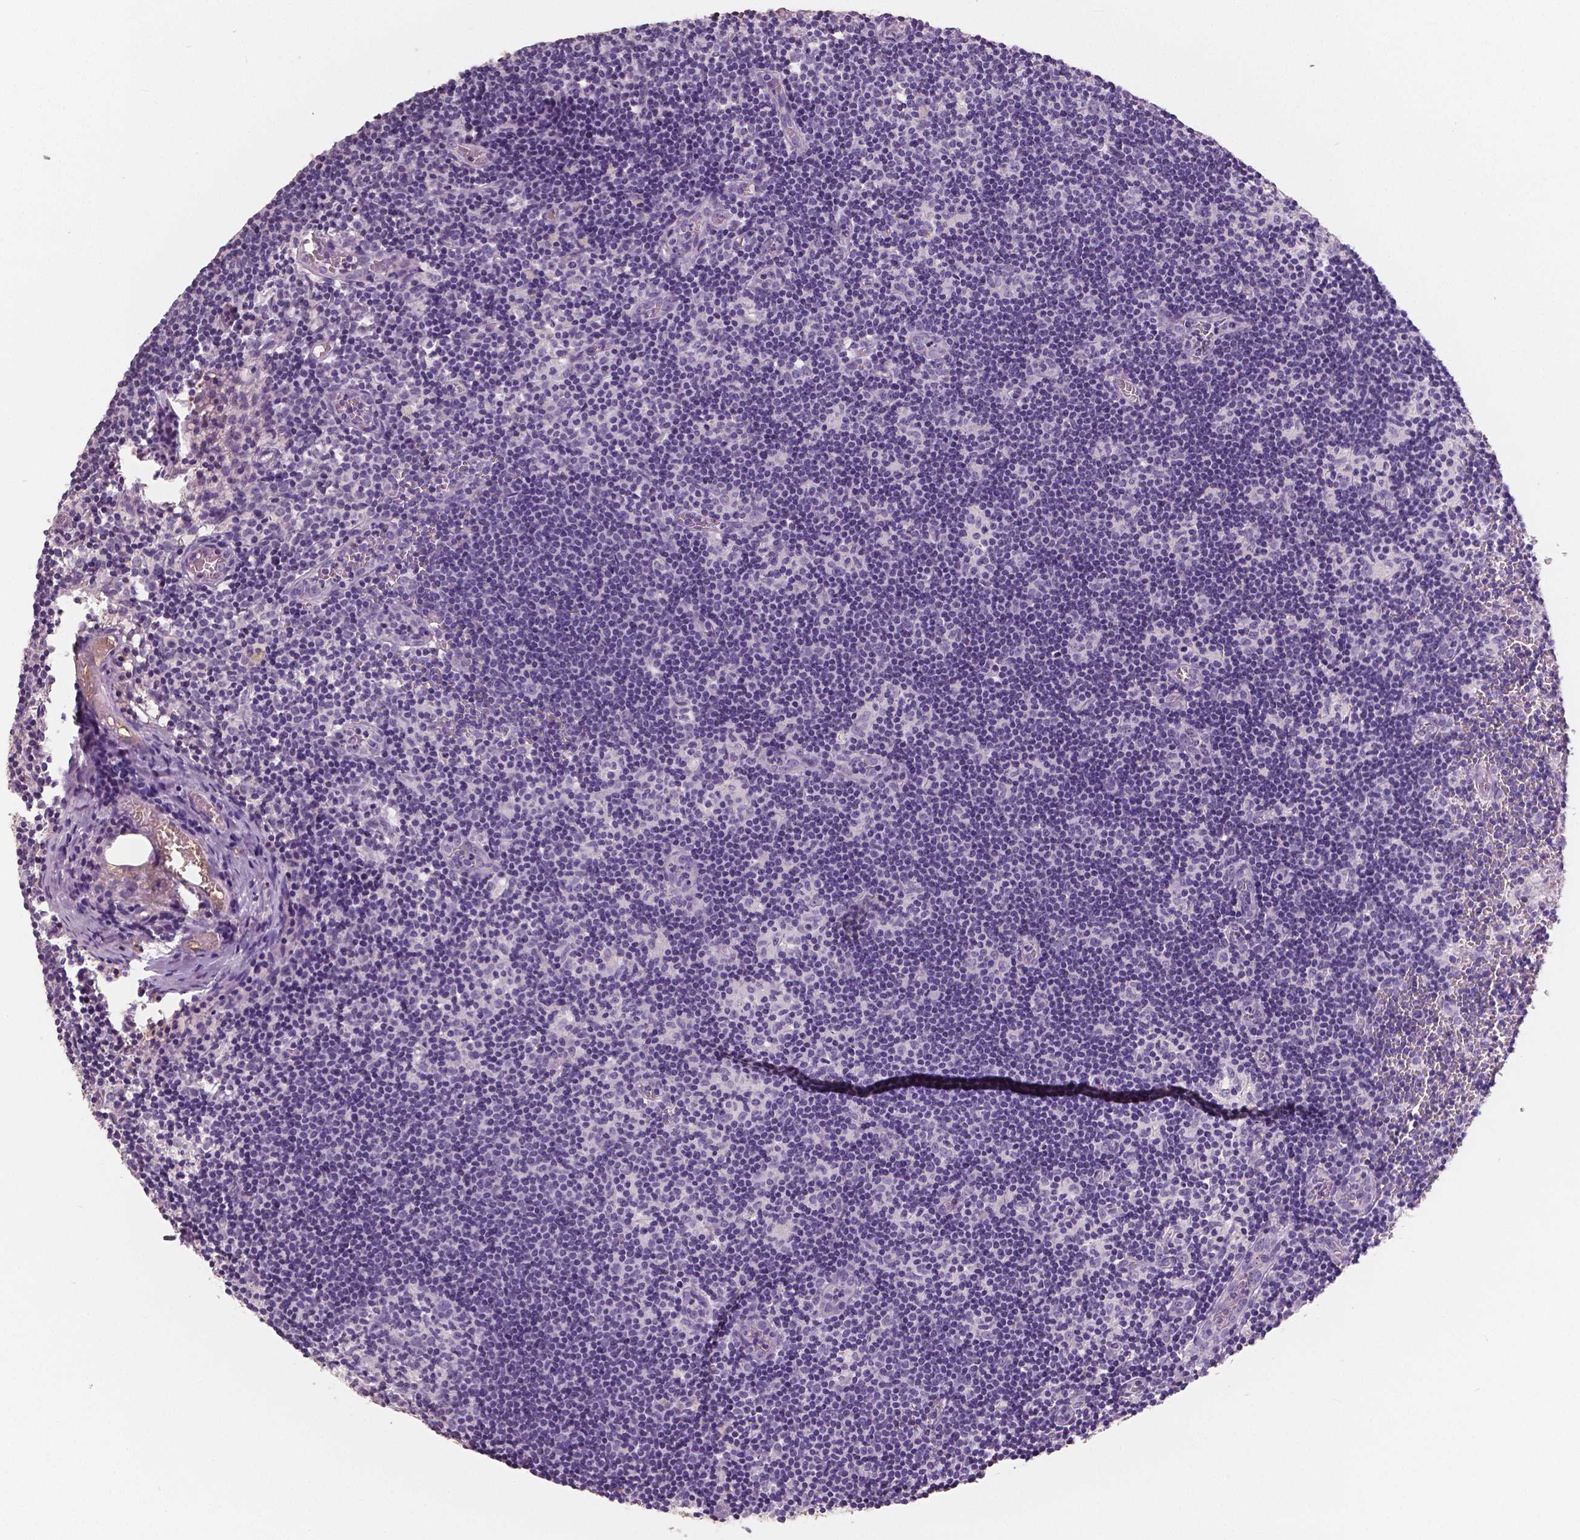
{"staining": {"intensity": "negative", "quantity": "none", "location": "none"}, "tissue": "lymph node", "cell_type": "Germinal center cells", "image_type": "normal", "snomed": [{"axis": "morphology", "description": "Normal tissue, NOS"}, {"axis": "topography", "description": "Lymph node"}], "caption": "A high-resolution micrograph shows immunohistochemistry (IHC) staining of normal lymph node, which displays no significant positivity in germinal center cells.", "gene": "APOA4", "patient": {"sex": "female", "age": 52}}